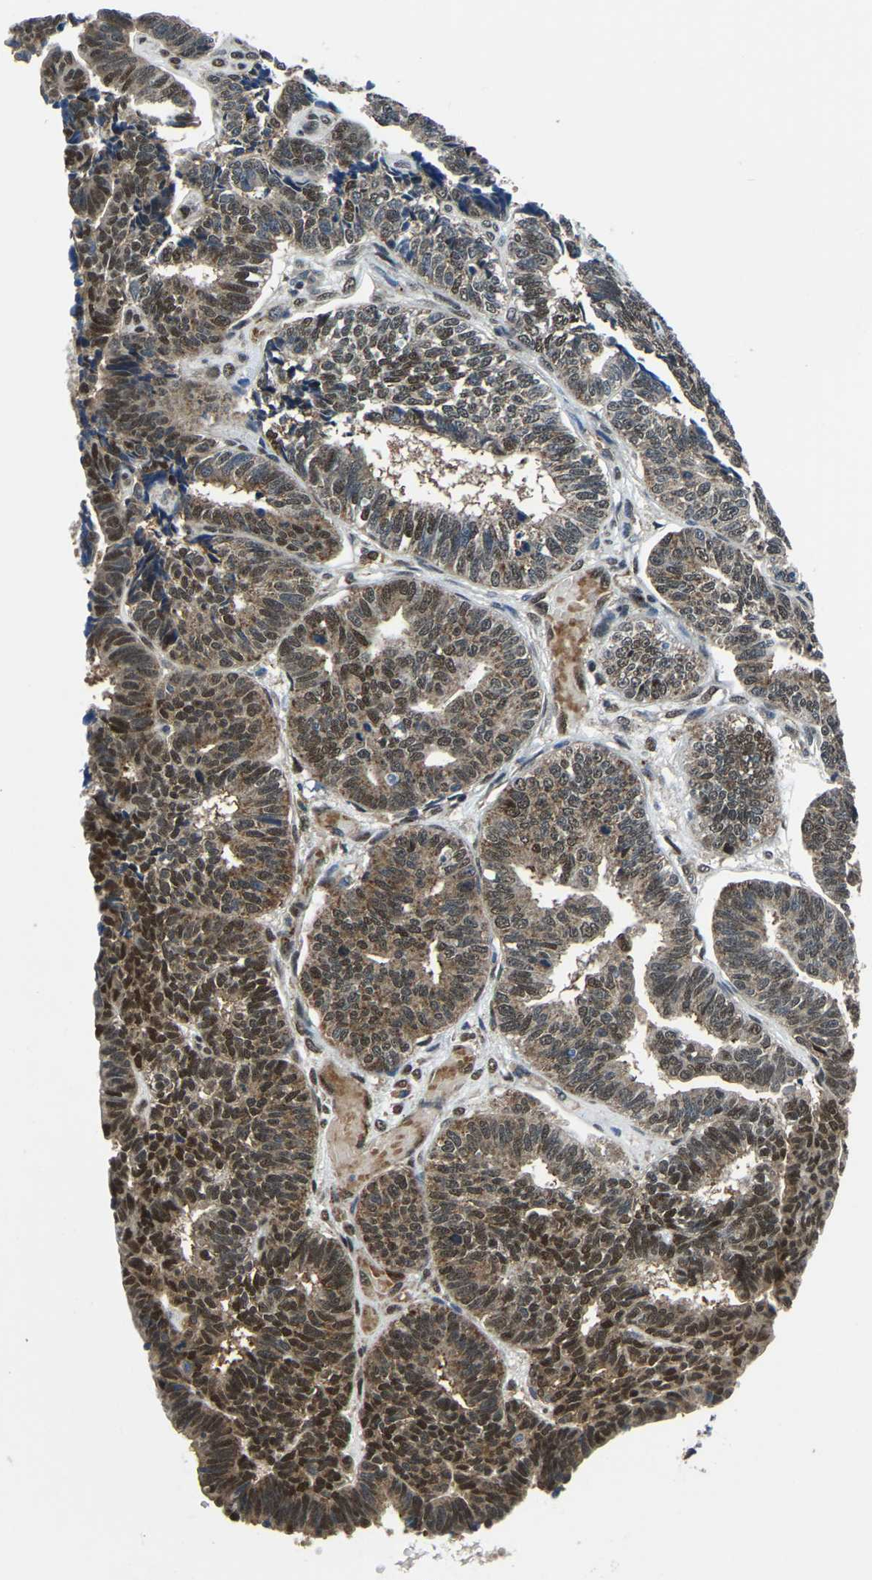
{"staining": {"intensity": "moderate", "quantity": ">75%", "location": "cytoplasmic/membranous,nuclear"}, "tissue": "endometrial cancer", "cell_type": "Tumor cells", "image_type": "cancer", "snomed": [{"axis": "morphology", "description": "Adenocarcinoma, NOS"}, {"axis": "topography", "description": "Endometrium"}], "caption": "A high-resolution image shows immunohistochemistry (IHC) staining of adenocarcinoma (endometrial), which displays moderate cytoplasmic/membranous and nuclear expression in about >75% of tumor cells.", "gene": "DFFA", "patient": {"sex": "female", "age": 70}}